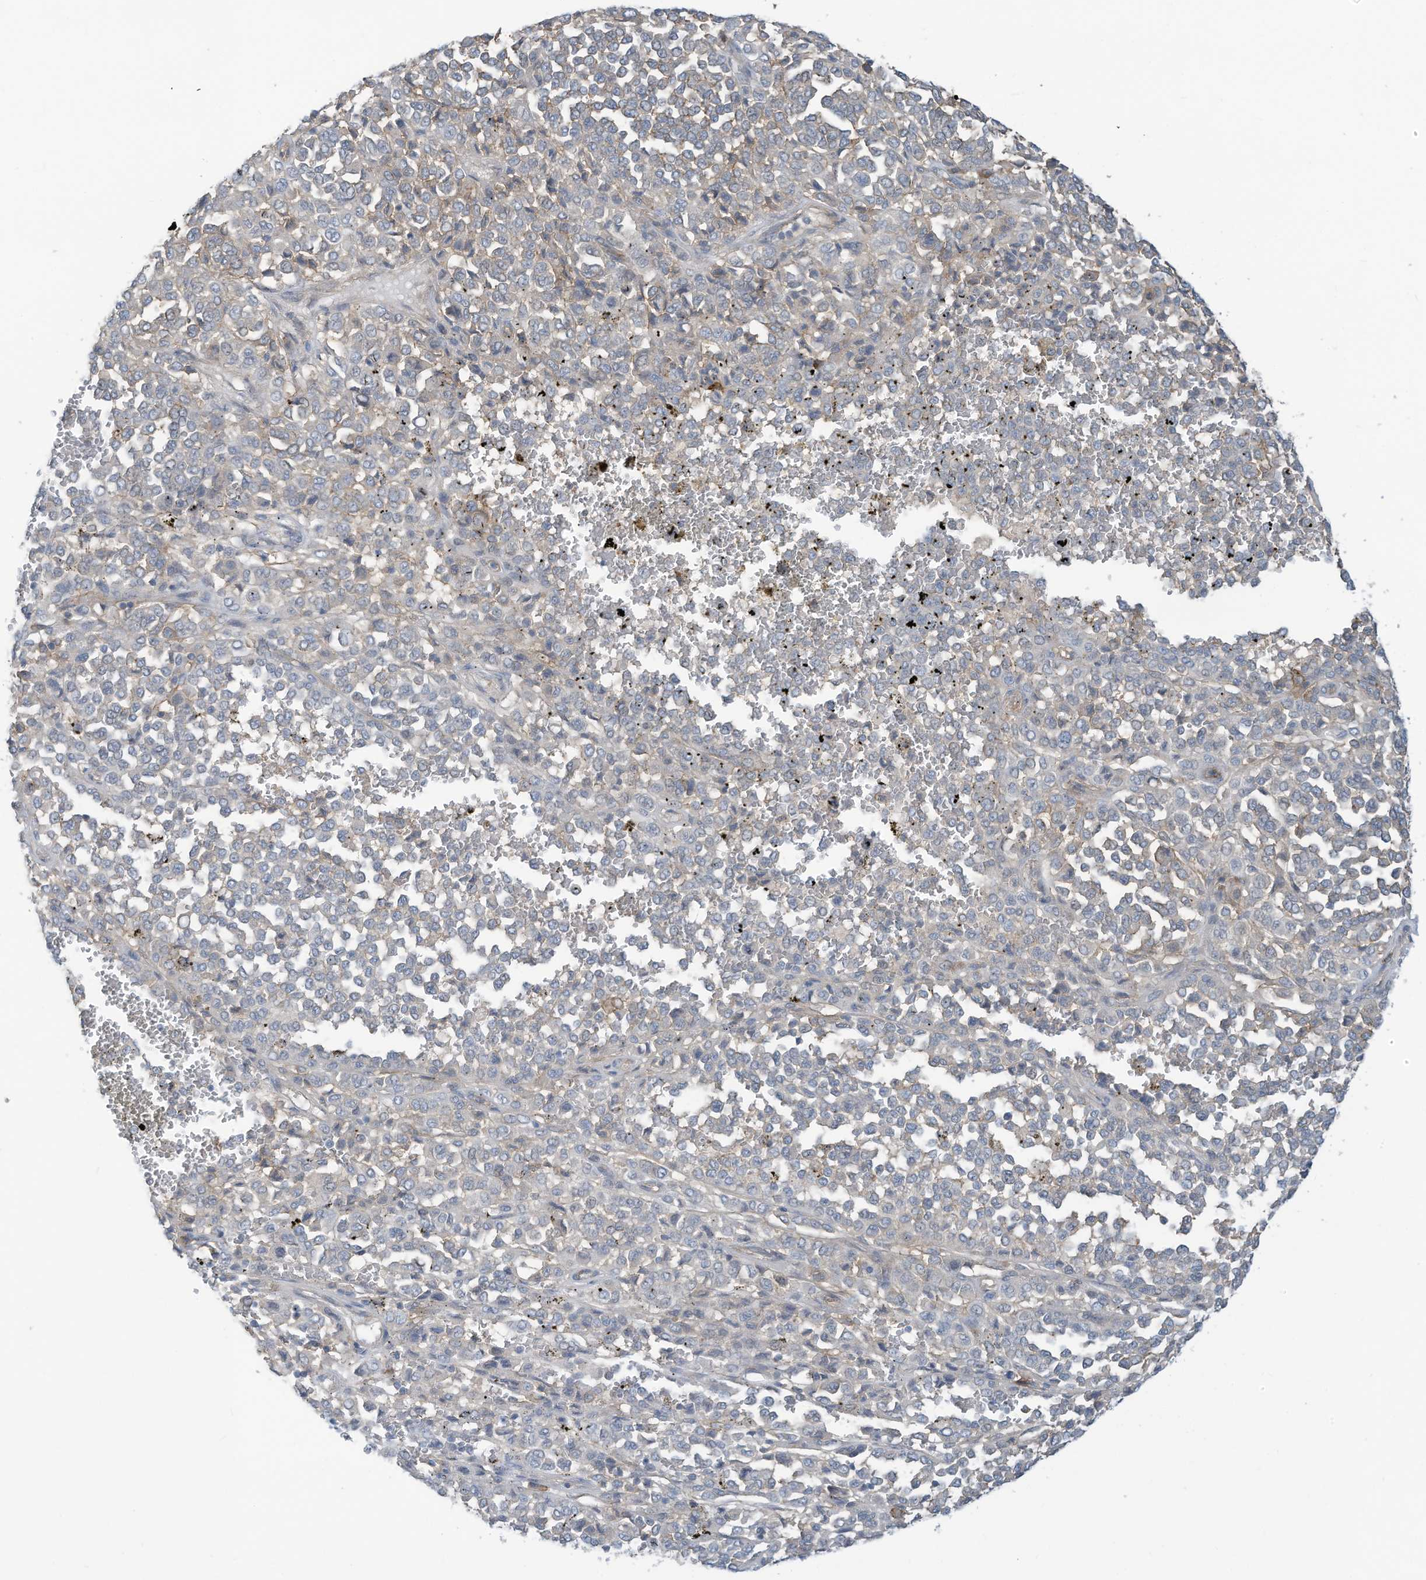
{"staining": {"intensity": "negative", "quantity": "none", "location": "none"}, "tissue": "melanoma", "cell_type": "Tumor cells", "image_type": "cancer", "snomed": [{"axis": "morphology", "description": "Malignant melanoma, Metastatic site"}, {"axis": "topography", "description": "Pancreas"}], "caption": "Immunohistochemistry (IHC) micrograph of melanoma stained for a protein (brown), which demonstrates no positivity in tumor cells. (DAB immunohistochemistry (IHC) visualized using brightfield microscopy, high magnification).", "gene": "SLC1A5", "patient": {"sex": "female", "age": 30}}